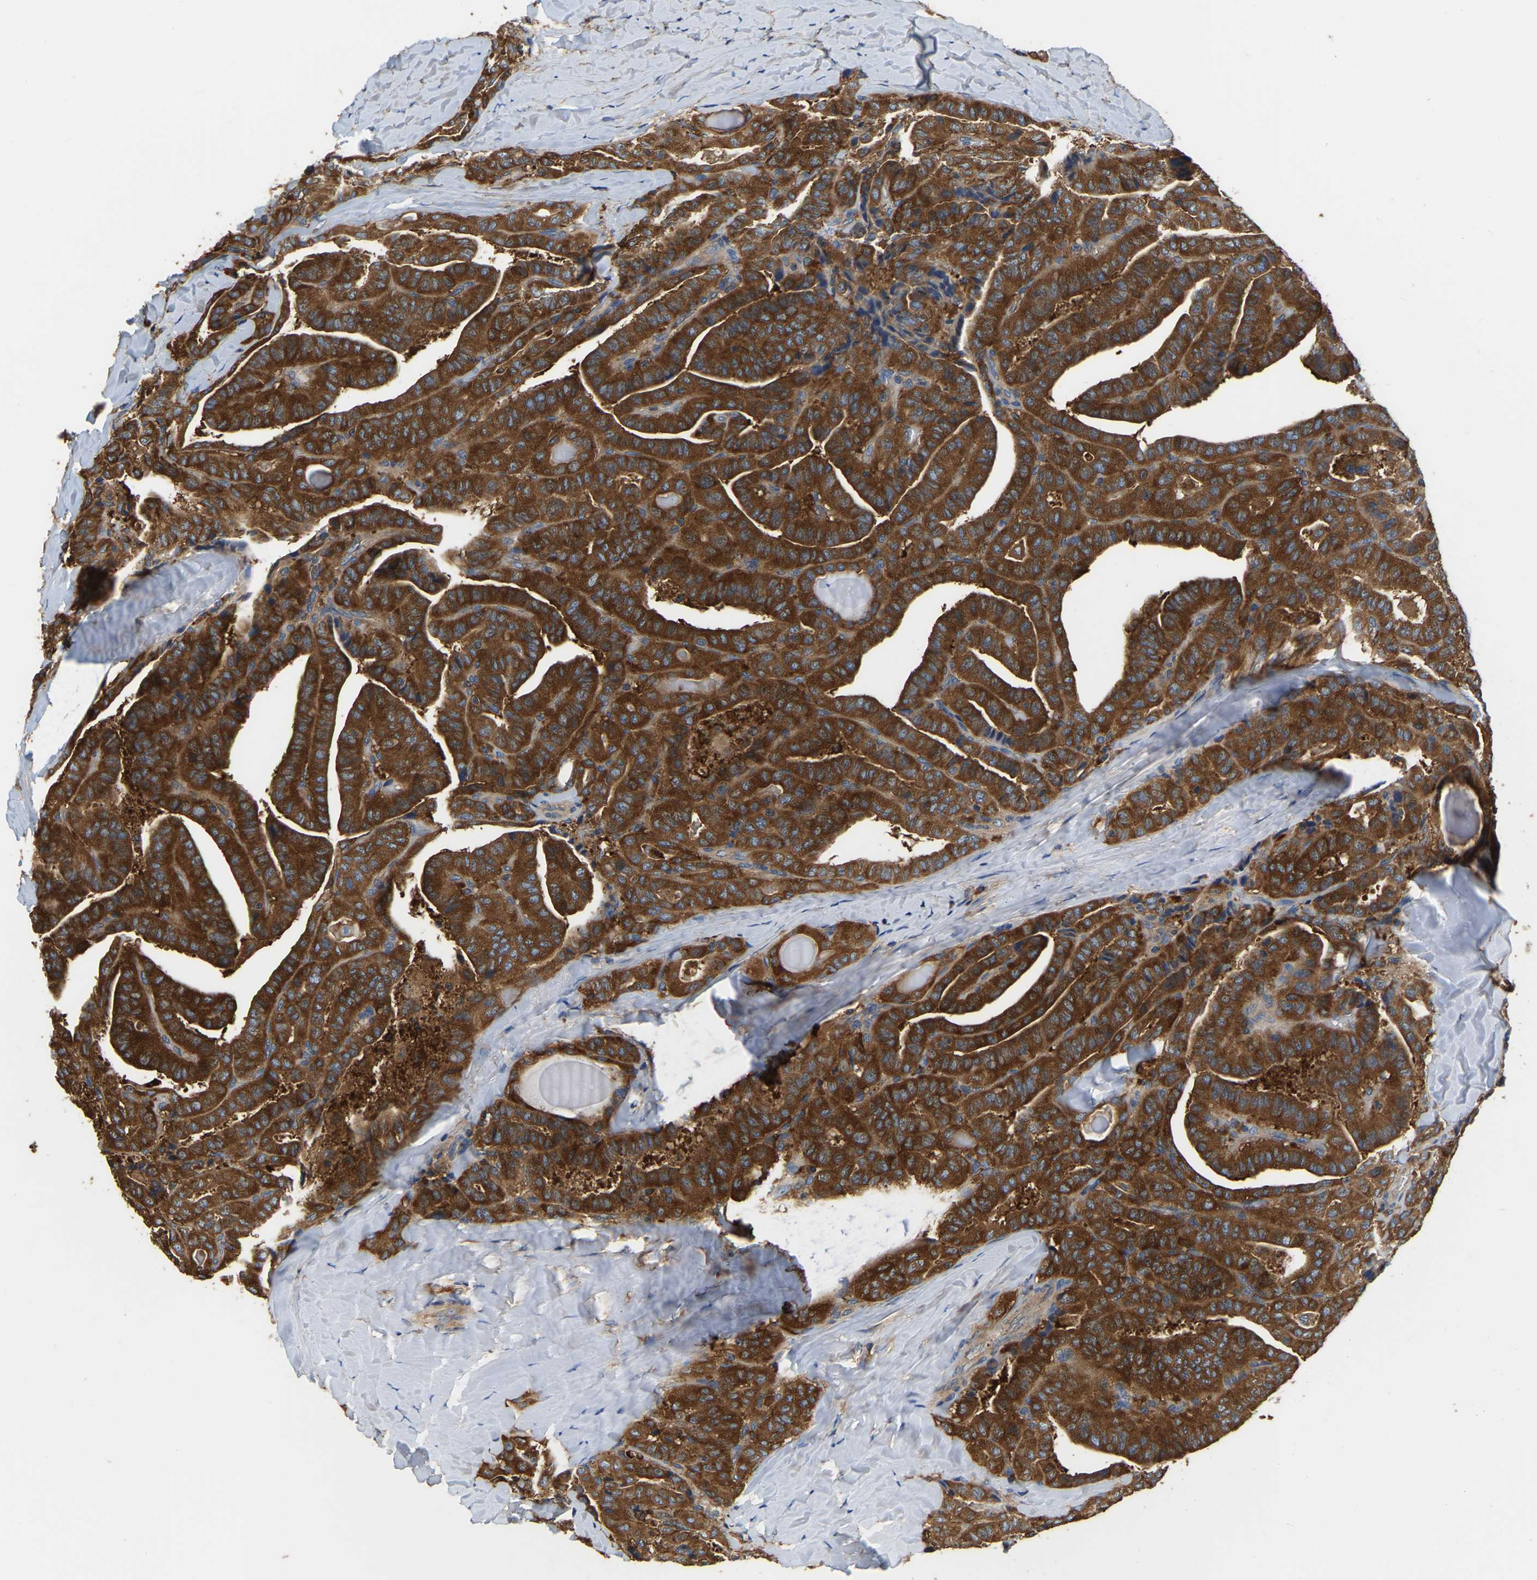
{"staining": {"intensity": "strong", "quantity": ">75%", "location": "cytoplasmic/membranous"}, "tissue": "thyroid cancer", "cell_type": "Tumor cells", "image_type": "cancer", "snomed": [{"axis": "morphology", "description": "Papillary adenocarcinoma, NOS"}, {"axis": "topography", "description": "Thyroid gland"}], "caption": "Papillary adenocarcinoma (thyroid) stained for a protein shows strong cytoplasmic/membranous positivity in tumor cells.", "gene": "GARS1", "patient": {"sex": "male", "age": 77}}